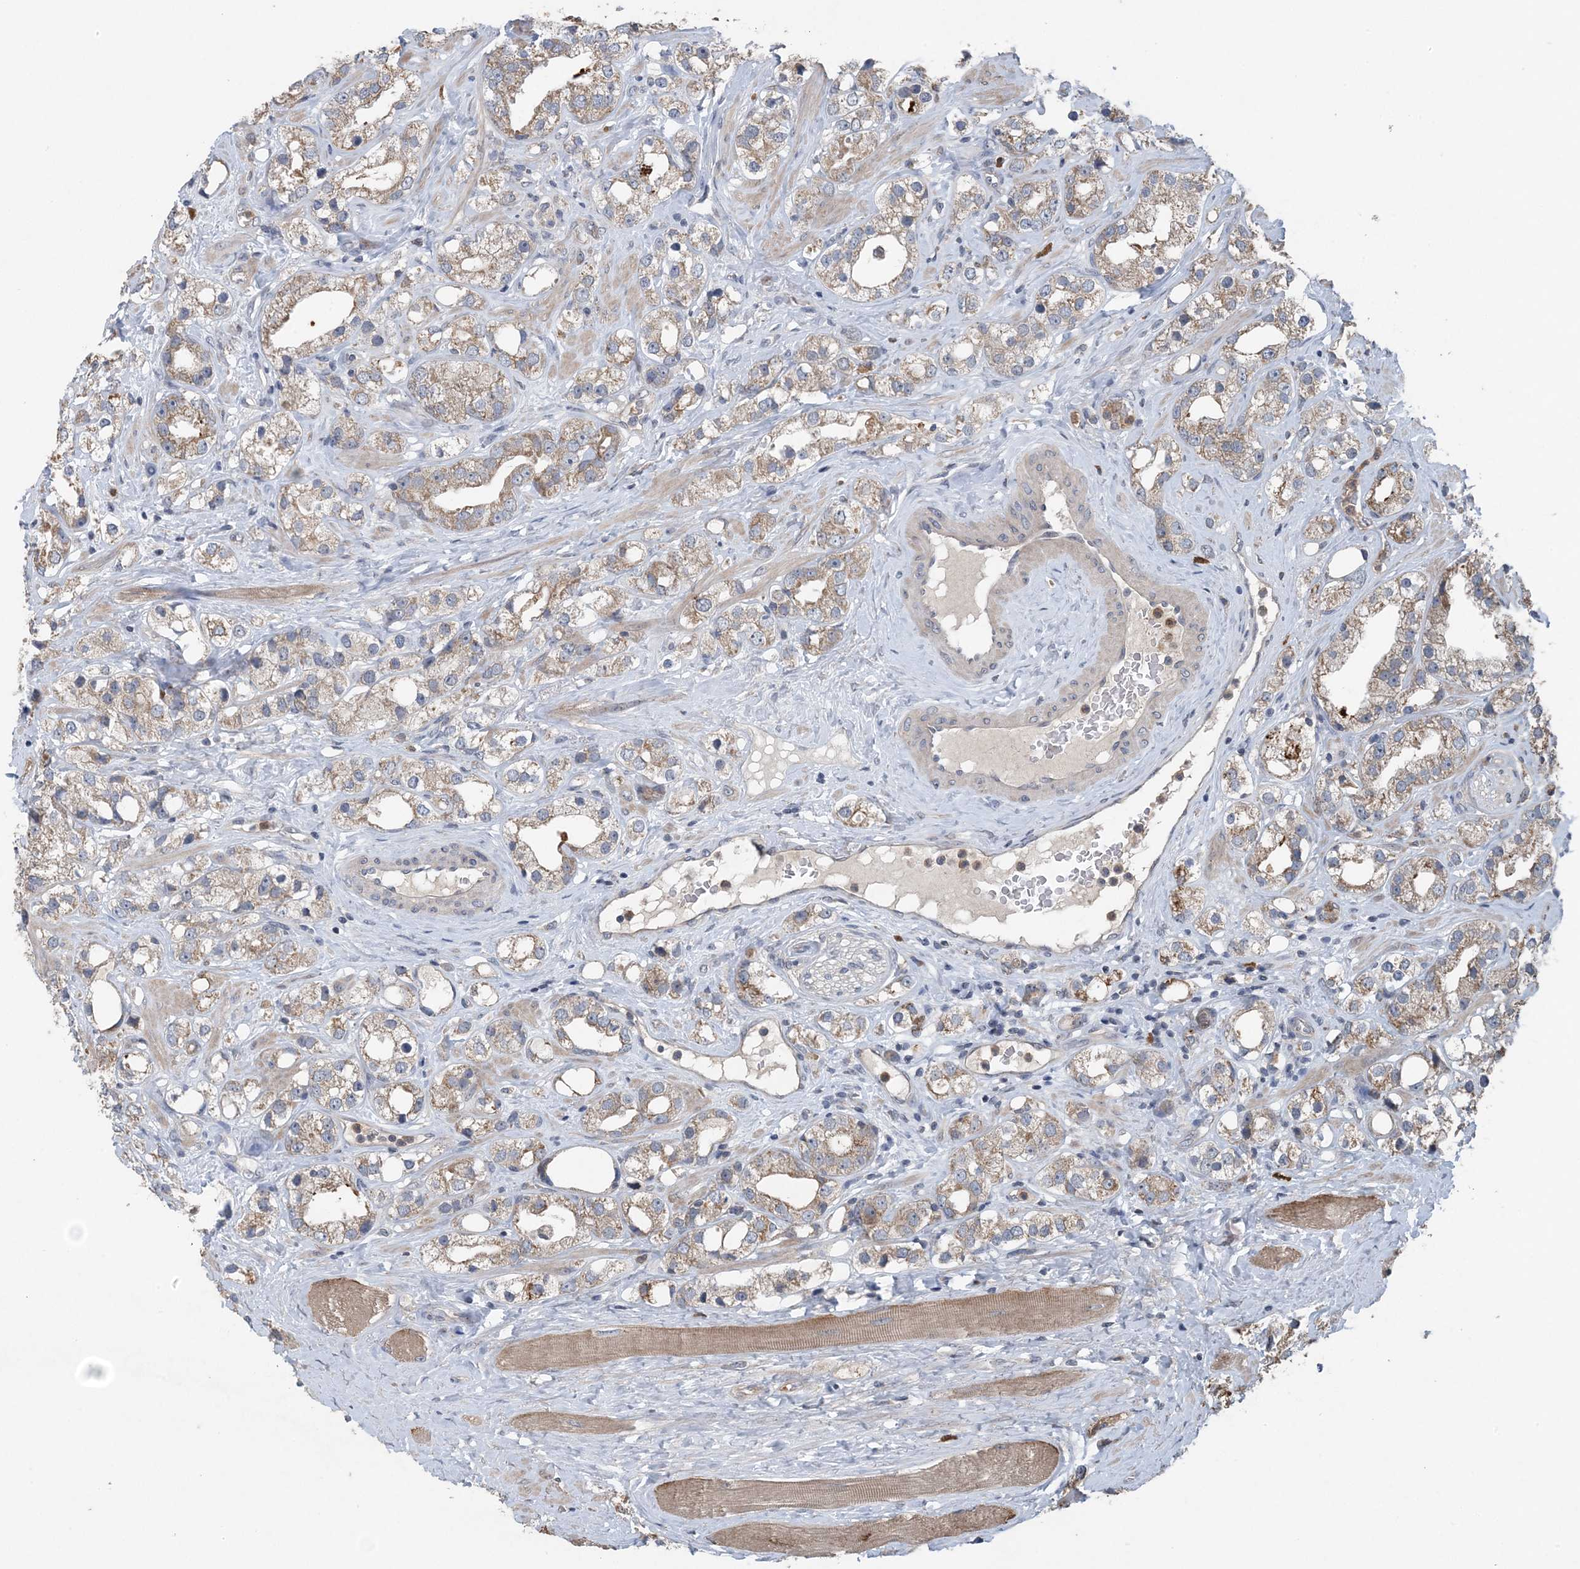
{"staining": {"intensity": "weak", "quantity": ">75%", "location": "cytoplasmic/membranous"}, "tissue": "prostate cancer", "cell_type": "Tumor cells", "image_type": "cancer", "snomed": [{"axis": "morphology", "description": "Adenocarcinoma, NOS"}, {"axis": "topography", "description": "Prostate"}], "caption": "Immunohistochemical staining of prostate cancer exhibits low levels of weak cytoplasmic/membranous positivity in about >75% of tumor cells. (DAB (3,3'-diaminobenzidine) IHC with brightfield microscopy, high magnification).", "gene": "MYO9B", "patient": {"sex": "male", "age": 79}}